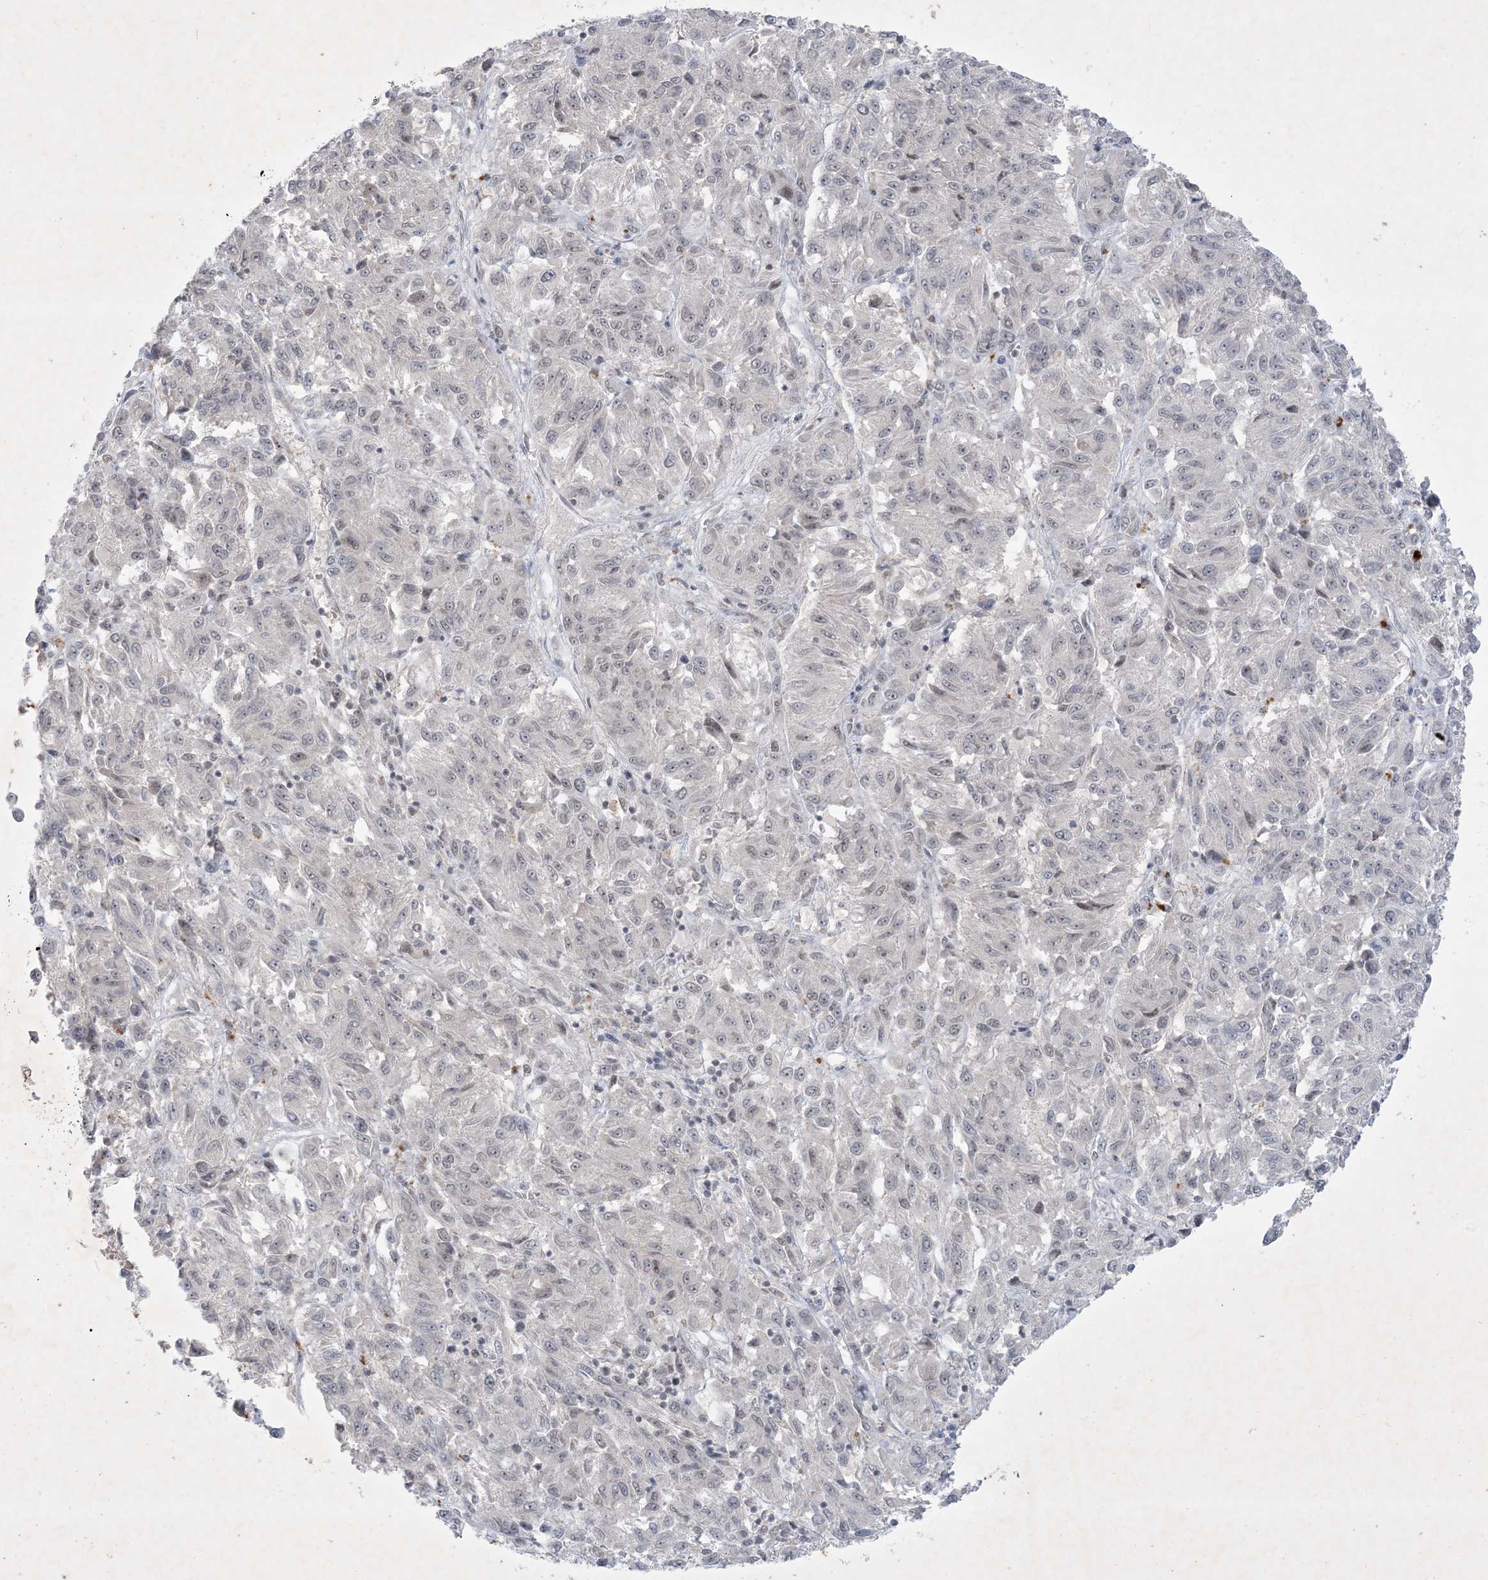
{"staining": {"intensity": "negative", "quantity": "none", "location": "none"}, "tissue": "melanoma", "cell_type": "Tumor cells", "image_type": "cancer", "snomed": [{"axis": "morphology", "description": "Malignant melanoma, Metastatic site"}, {"axis": "topography", "description": "Lung"}], "caption": "Photomicrograph shows no significant protein expression in tumor cells of melanoma.", "gene": "ZNF674", "patient": {"sex": "male", "age": 64}}